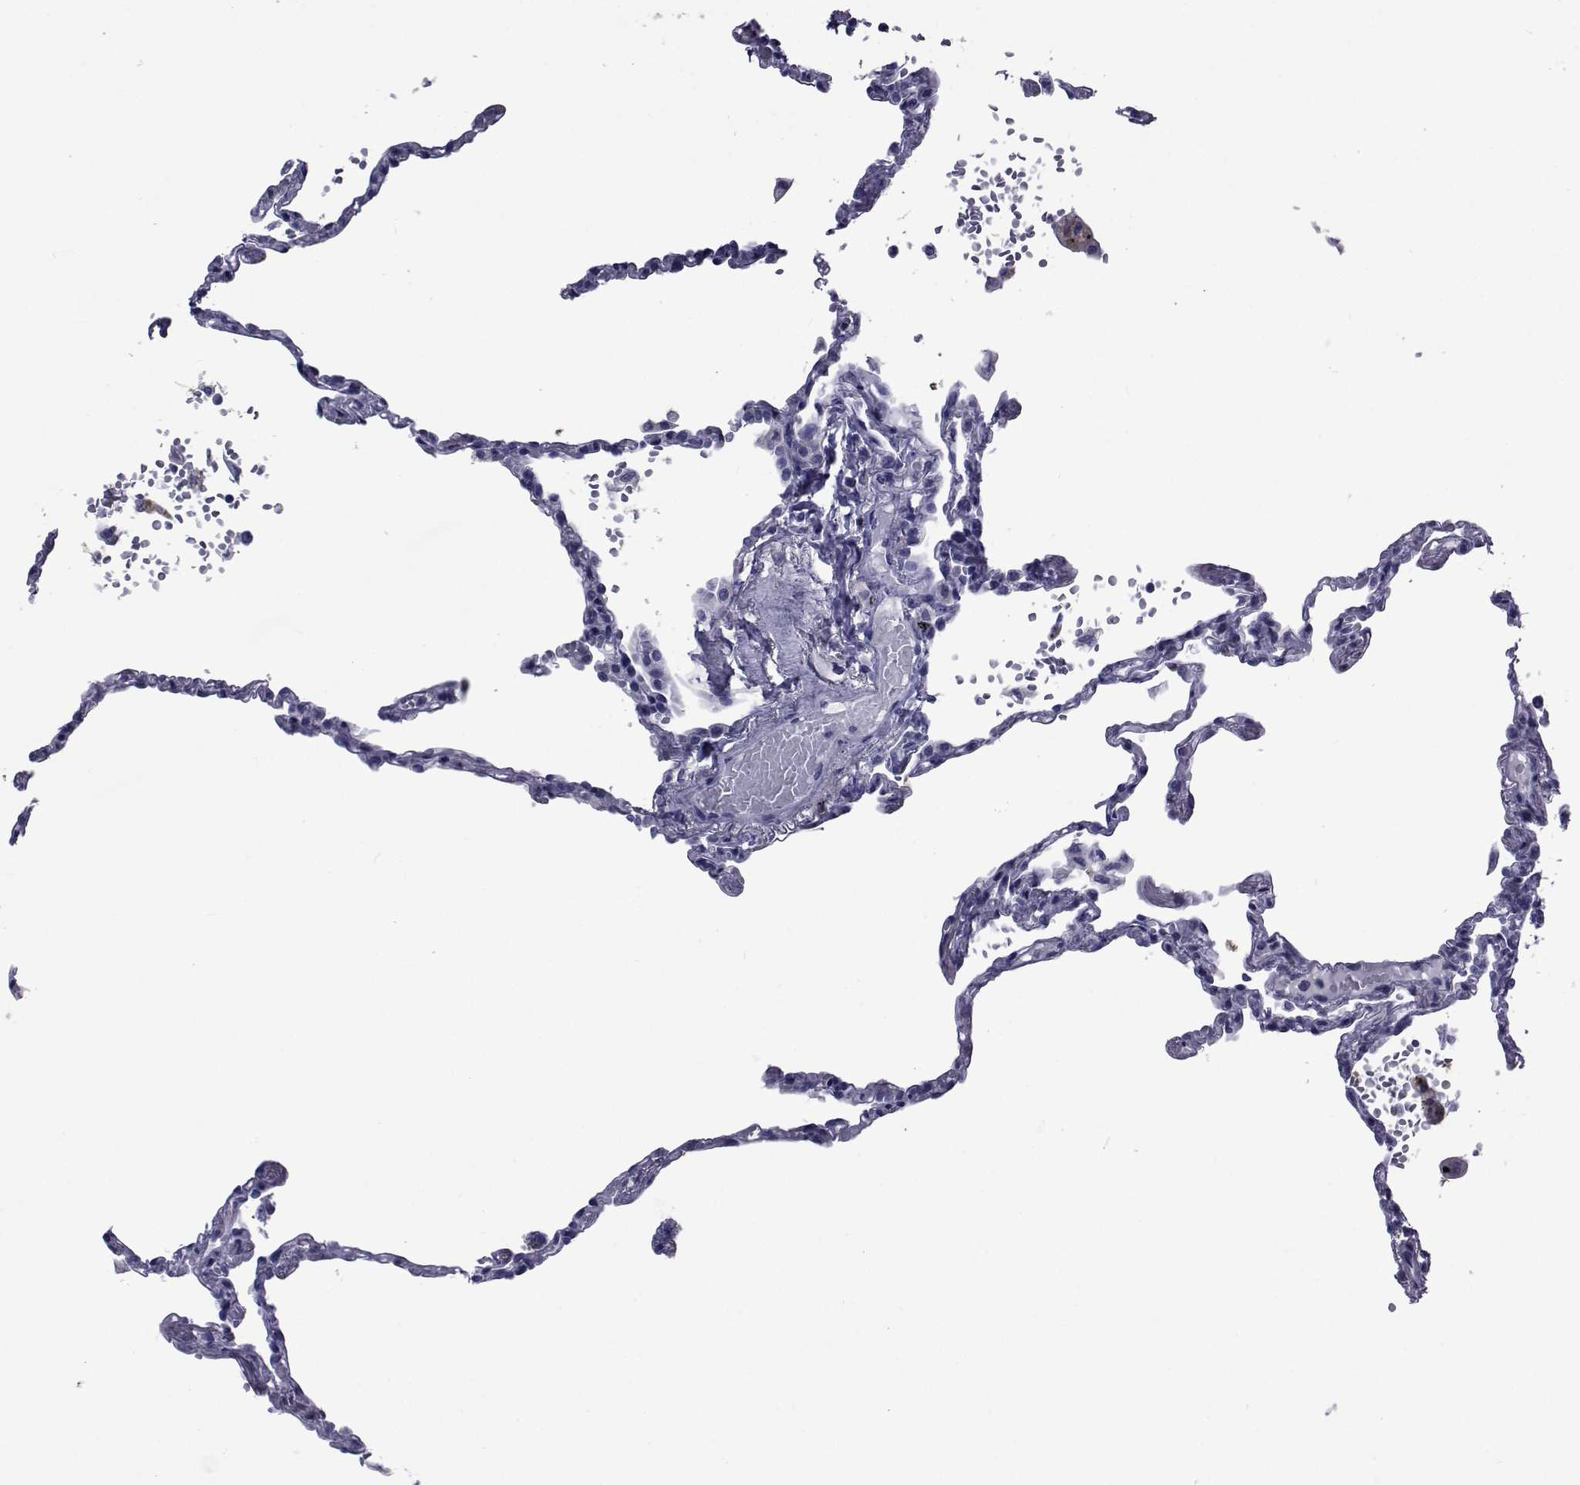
{"staining": {"intensity": "negative", "quantity": "none", "location": "none"}, "tissue": "lung", "cell_type": "Alveolar cells", "image_type": "normal", "snomed": [{"axis": "morphology", "description": "Normal tissue, NOS"}, {"axis": "topography", "description": "Lung"}], "caption": "The IHC micrograph has no significant positivity in alveolar cells of lung. Nuclei are stained in blue.", "gene": "GKAP1", "patient": {"sex": "male", "age": 78}}